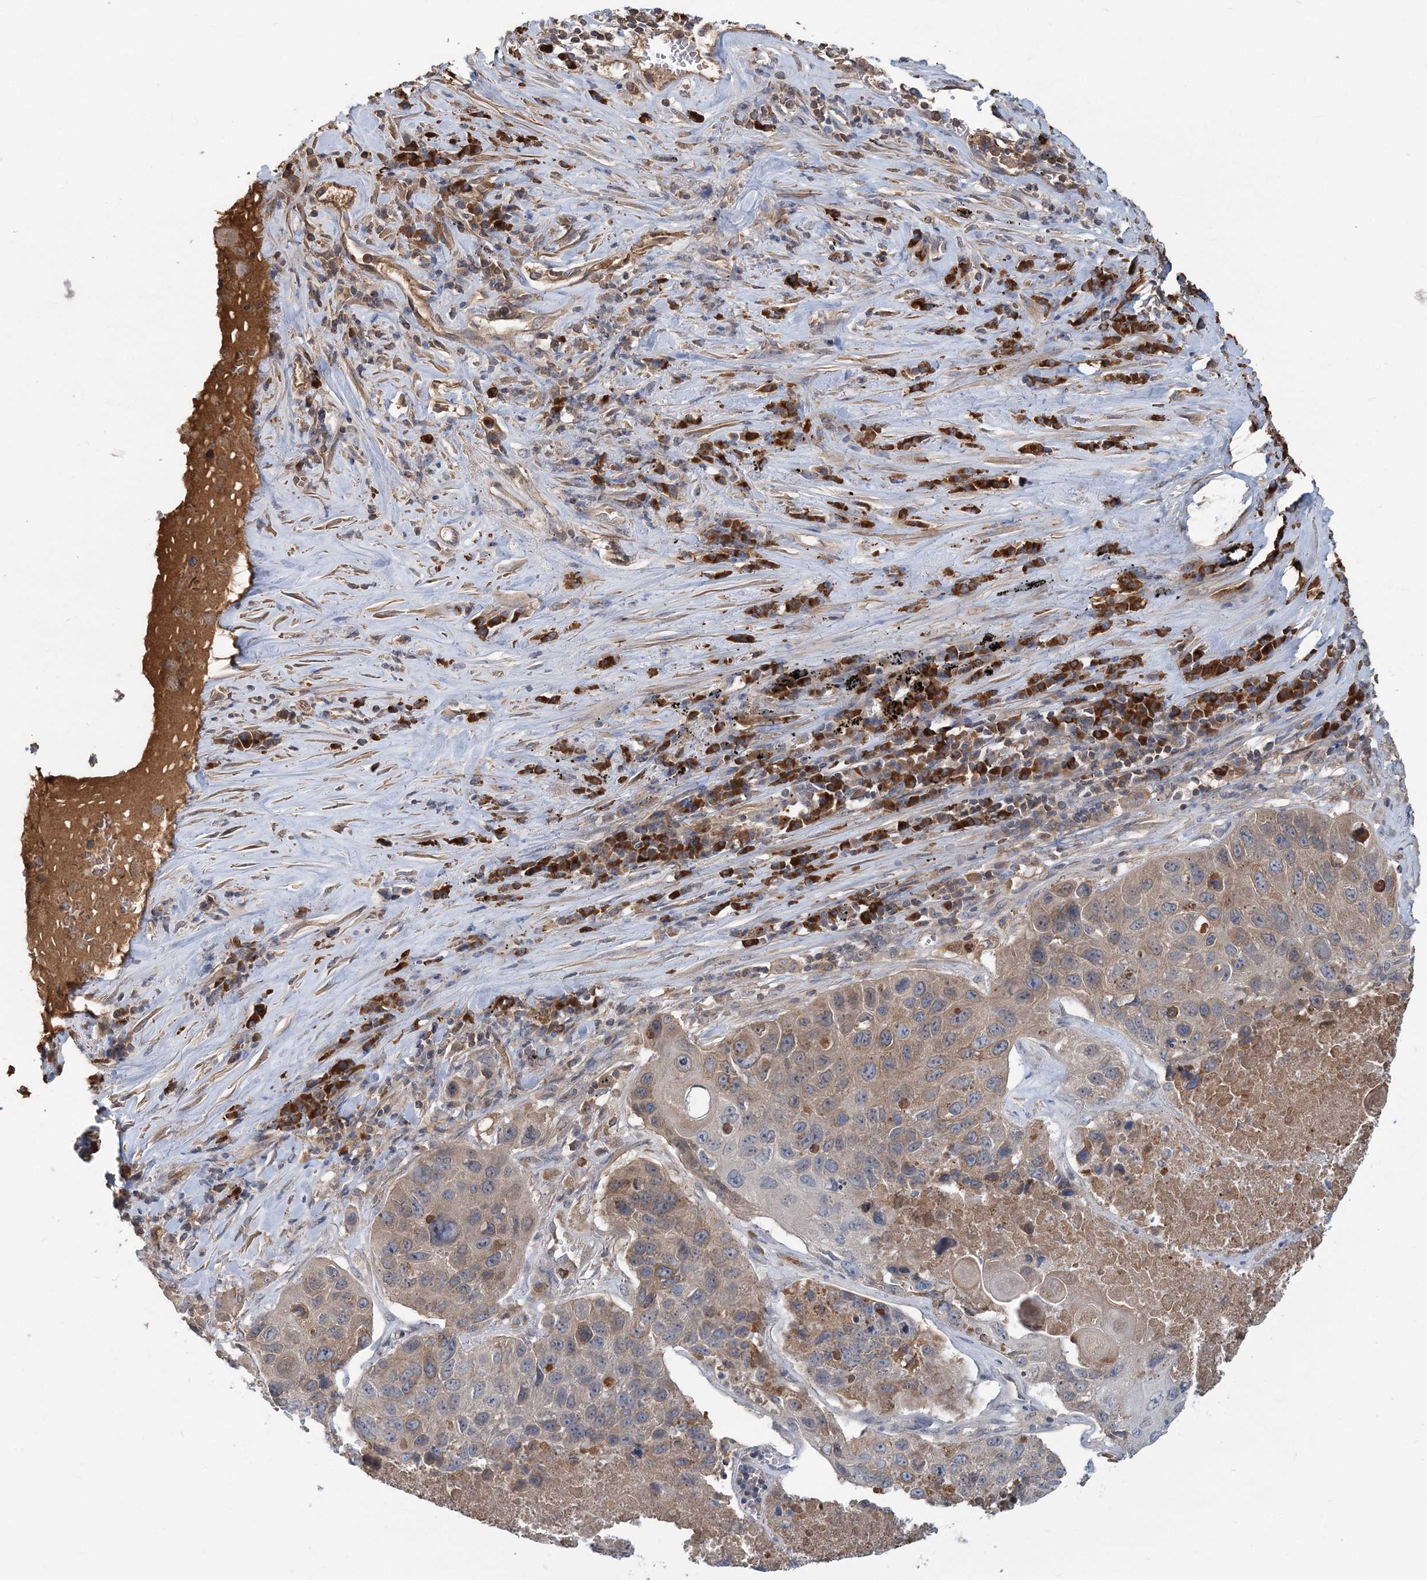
{"staining": {"intensity": "moderate", "quantity": "25%-75%", "location": "cytoplasmic/membranous"}, "tissue": "lung cancer", "cell_type": "Tumor cells", "image_type": "cancer", "snomed": [{"axis": "morphology", "description": "Squamous cell carcinoma, NOS"}, {"axis": "topography", "description": "Lung"}], "caption": "Tumor cells display medium levels of moderate cytoplasmic/membranous expression in approximately 25%-75% of cells in human lung cancer (squamous cell carcinoma). The staining was performed using DAB, with brown indicating positive protein expression. Nuclei are stained blue with hematoxylin.", "gene": "RNF25", "patient": {"sex": "male", "age": 61}}